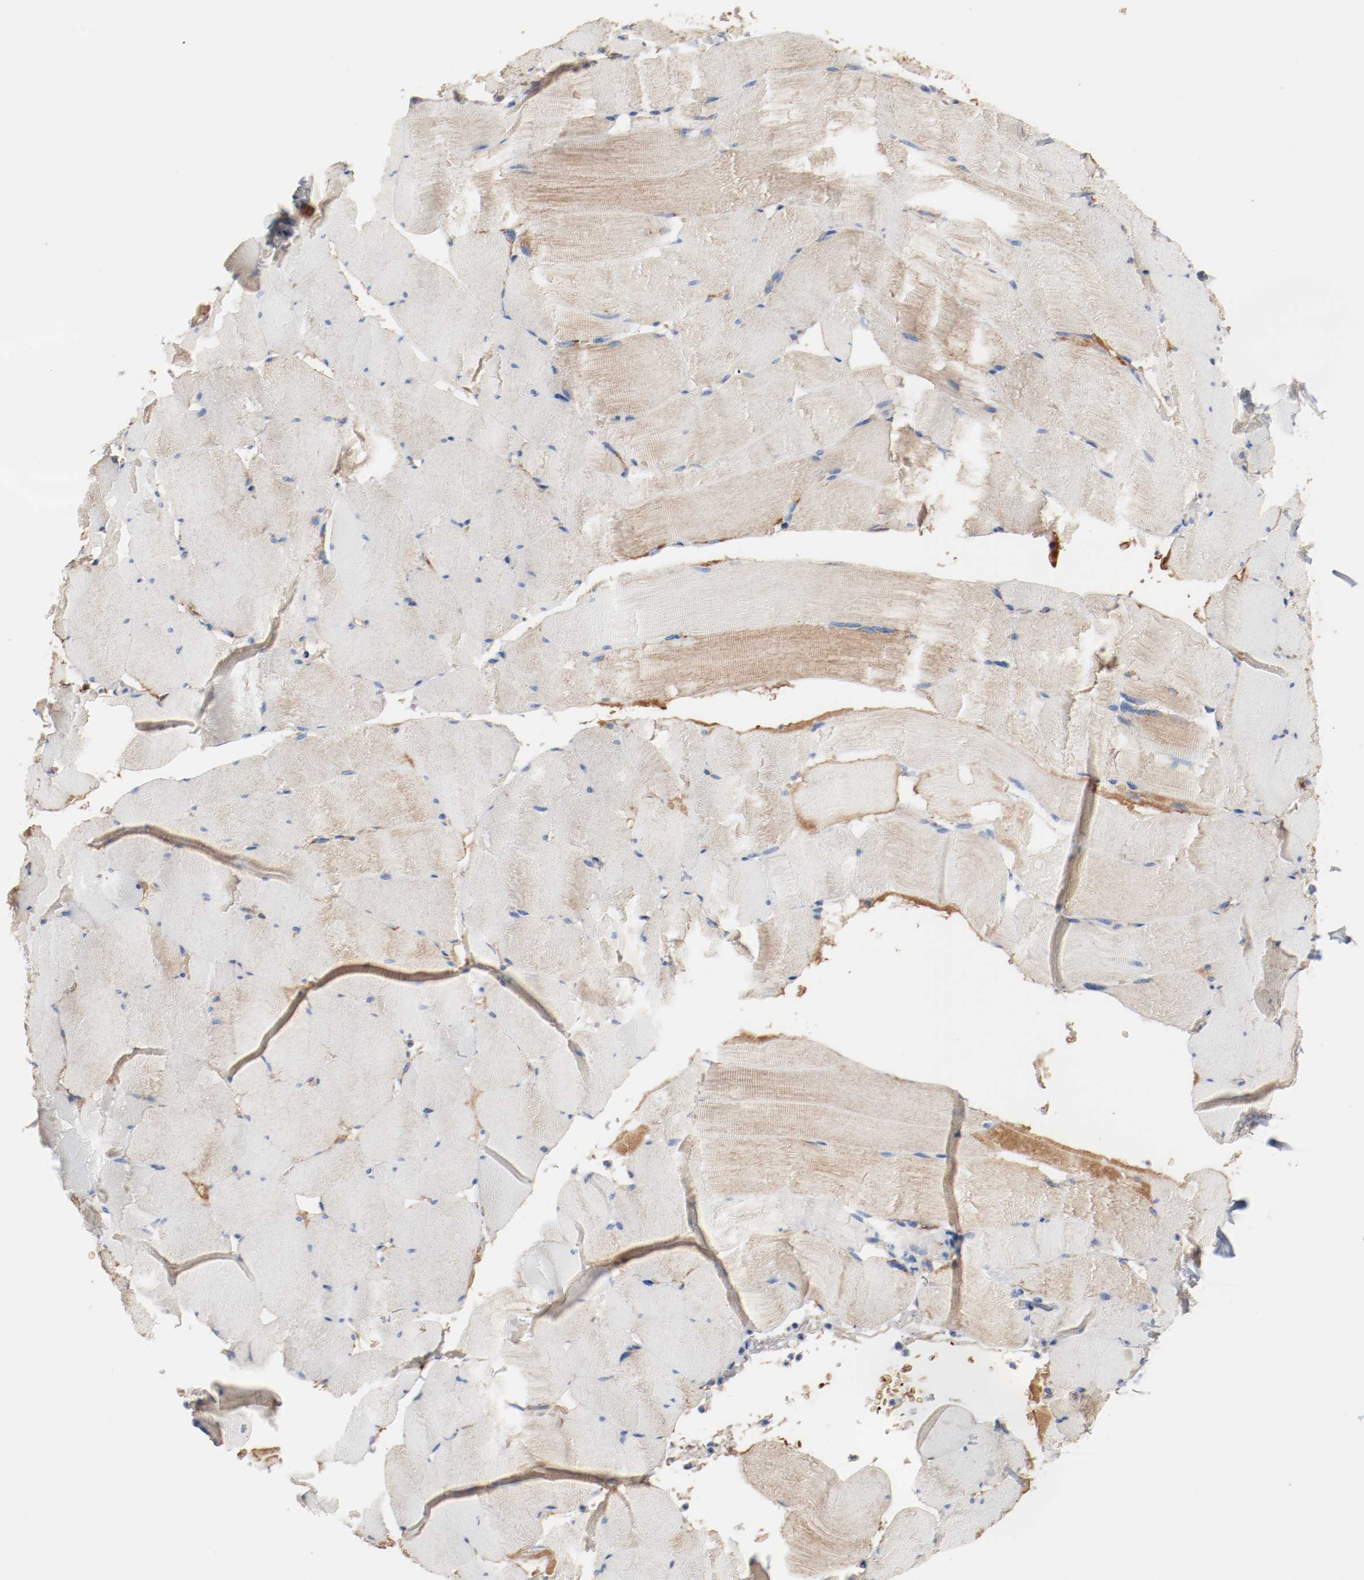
{"staining": {"intensity": "moderate", "quantity": "25%-75%", "location": "cytoplasmic/membranous"}, "tissue": "skeletal muscle", "cell_type": "Myocytes", "image_type": "normal", "snomed": [{"axis": "morphology", "description": "Normal tissue, NOS"}, {"axis": "topography", "description": "Skeletal muscle"}], "caption": "Brown immunohistochemical staining in benign human skeletal muscle reveals moderate cytoplasmic/membranous expression in about 25%-75% of myocytes.", "gene": "NDUFB8", "patient": {"sex": "male", "age": 62}}